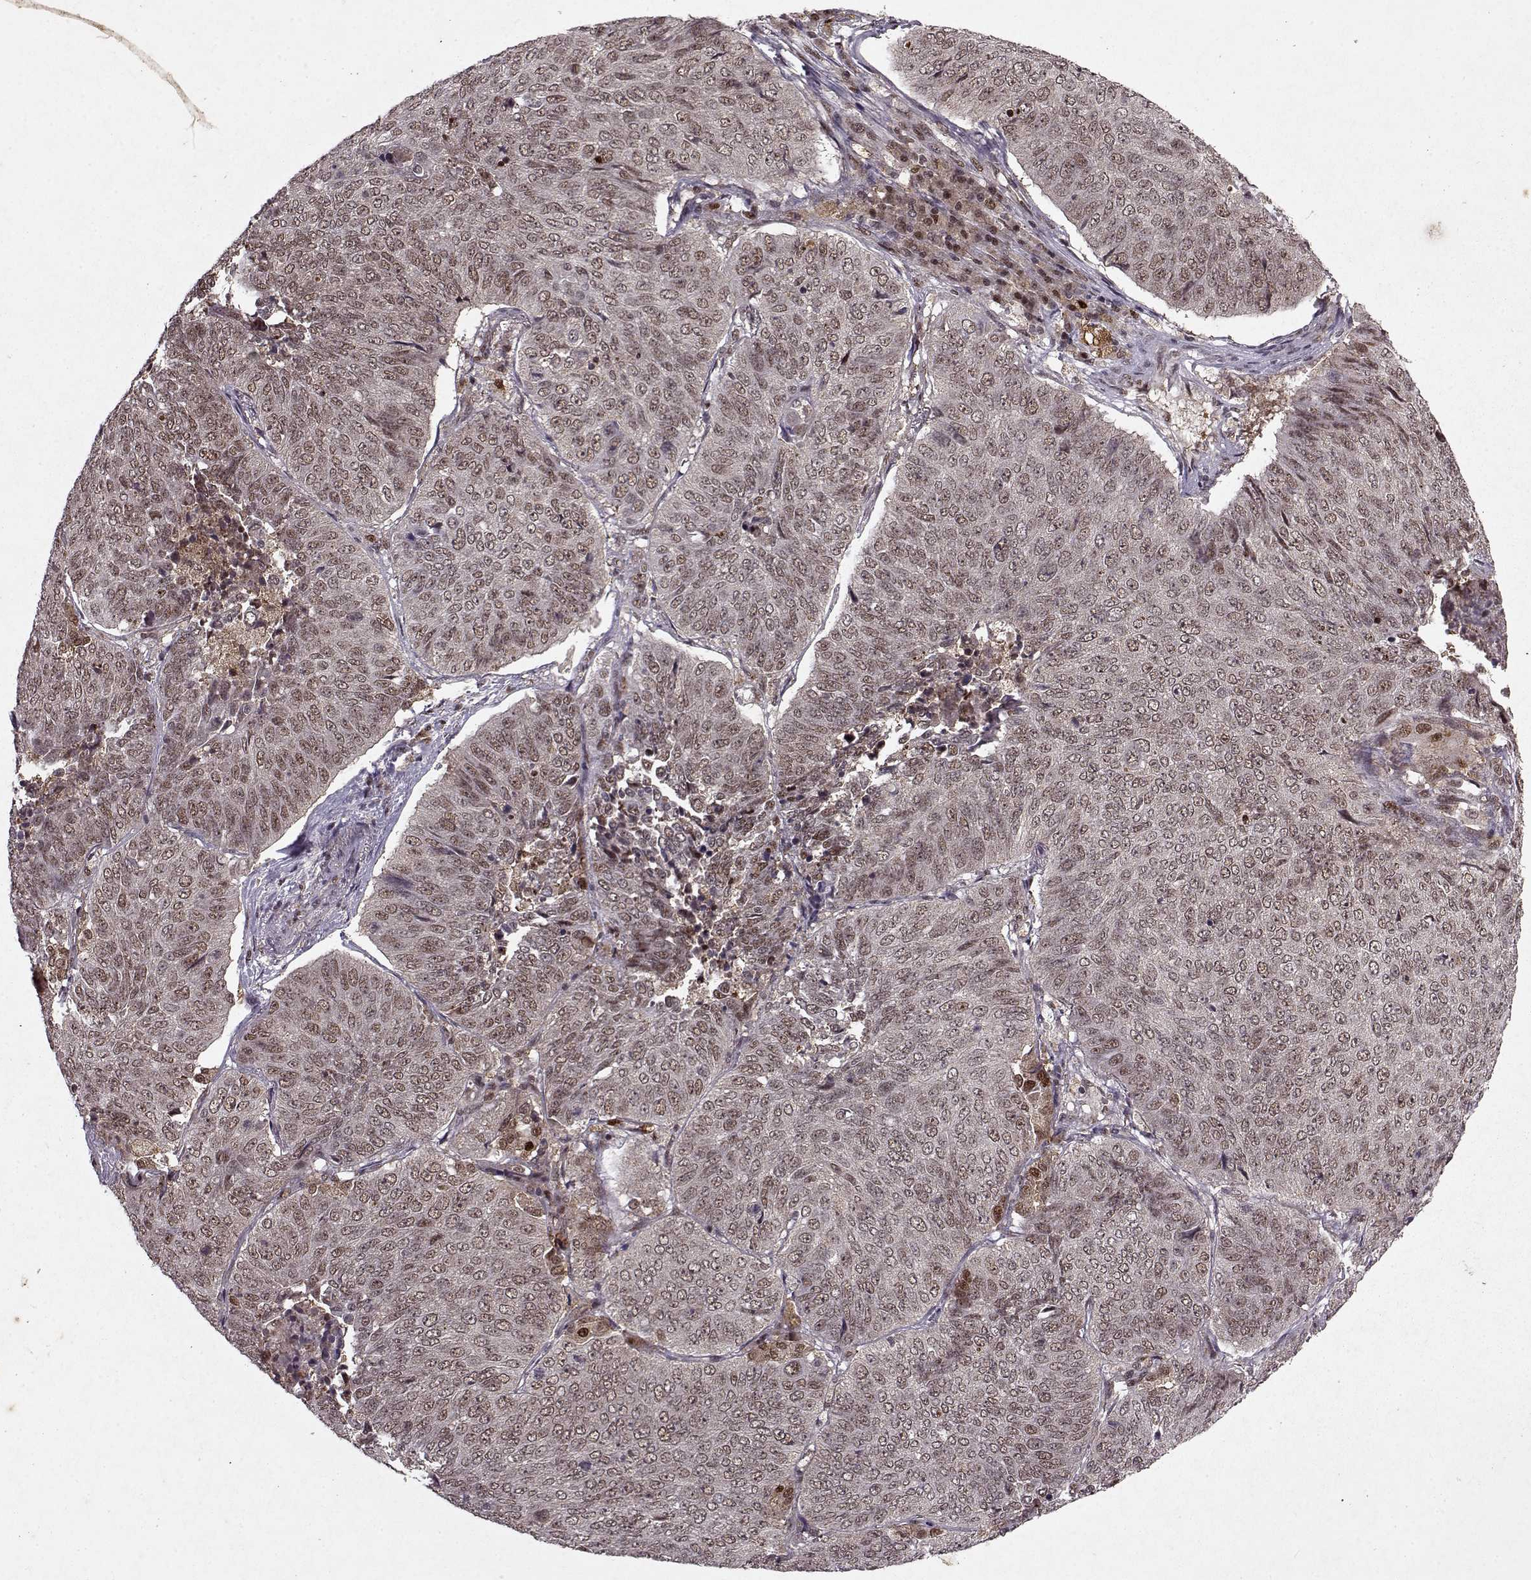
{"staining": {"intensity": "weak", "quantity": ">75%", "location": "nuclear"}, "tissue": "lung cancer", "cell_type": "Tumor cells", "image_type": "cancer", "snomed": [{"axis": "morphology", "description": "Normal tissue, NOS"}, {"axis": "morphology", "description": "Squamous cell carcinoma, NOS"}, {"axis": "topography", "description": "Bronchus"}, {"axis": "topography", "description": "Lung"}], "caption": "Lung cancer was stained to show a protein in brown. There is low levels of weak nuclear expression in approximately >75% of tumor cells. (IHC, brightfield microscopy, high magnification).", "gene": "PSMA7", "patient": {"sex": "male", "age": 64}}